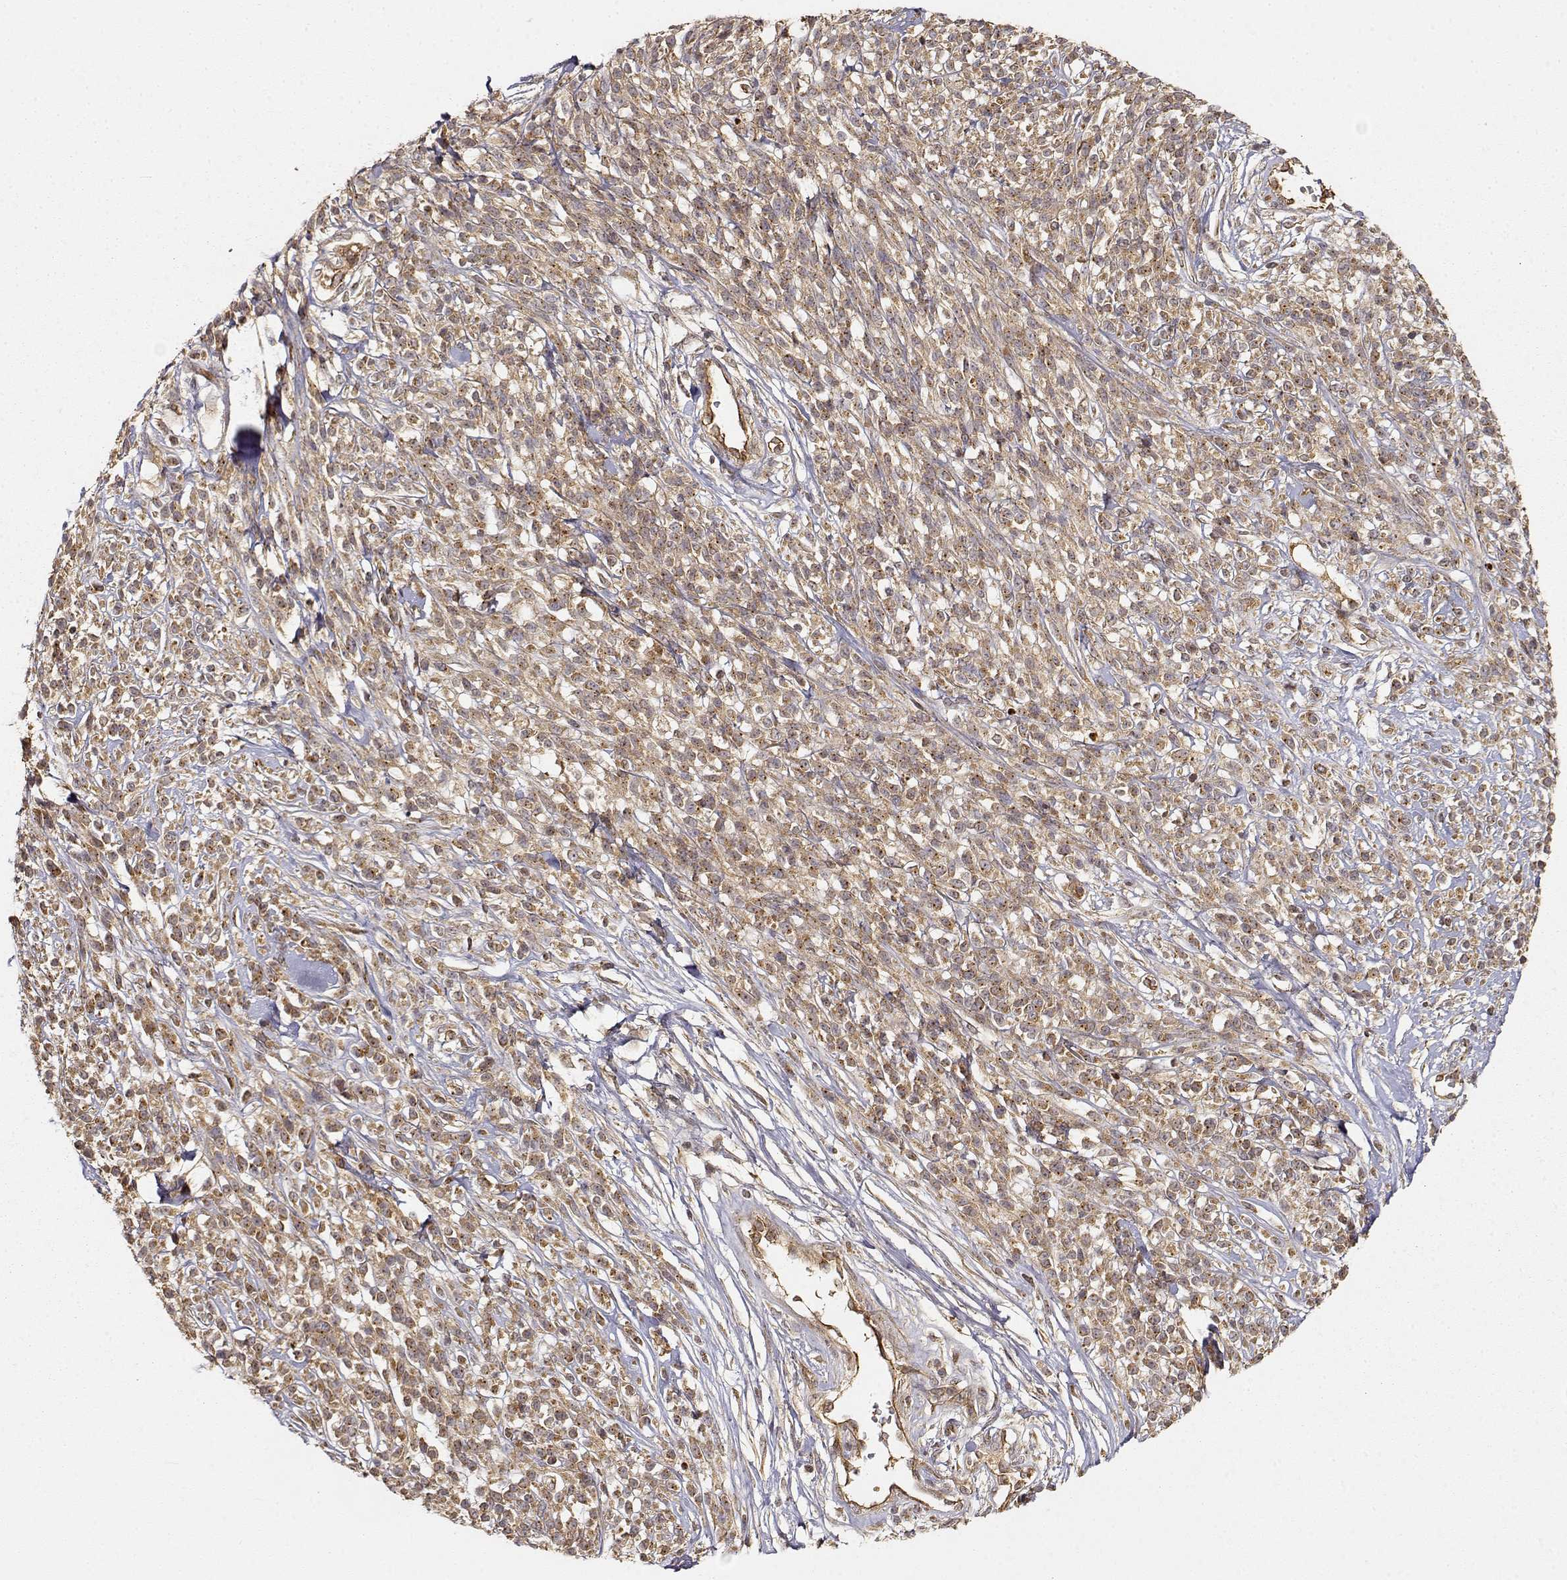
{"staining": {"intensity": "moderate", "quantity": ">75%", "location": "cytoplasmic/membranous"}, "tissue": "melanoma", "cell_type": "Tumor cells", "image_type": "cancer", "snomed": [{"axis": "morphology", "description": "Malignant melanoma, NOS"}, {"axis": "topography", "description": "Skin"}, {"axis": "topography", "description": "Skin of trunk"}], "caption": "This is a micrograph of immunohistochemistry staining of melanoma, which shows moderate positivity in the cytoplasmic/membranous of tumor cells.", "gene": "CDK5RAP2", "patient": {"sex": "male", "age": 74}}